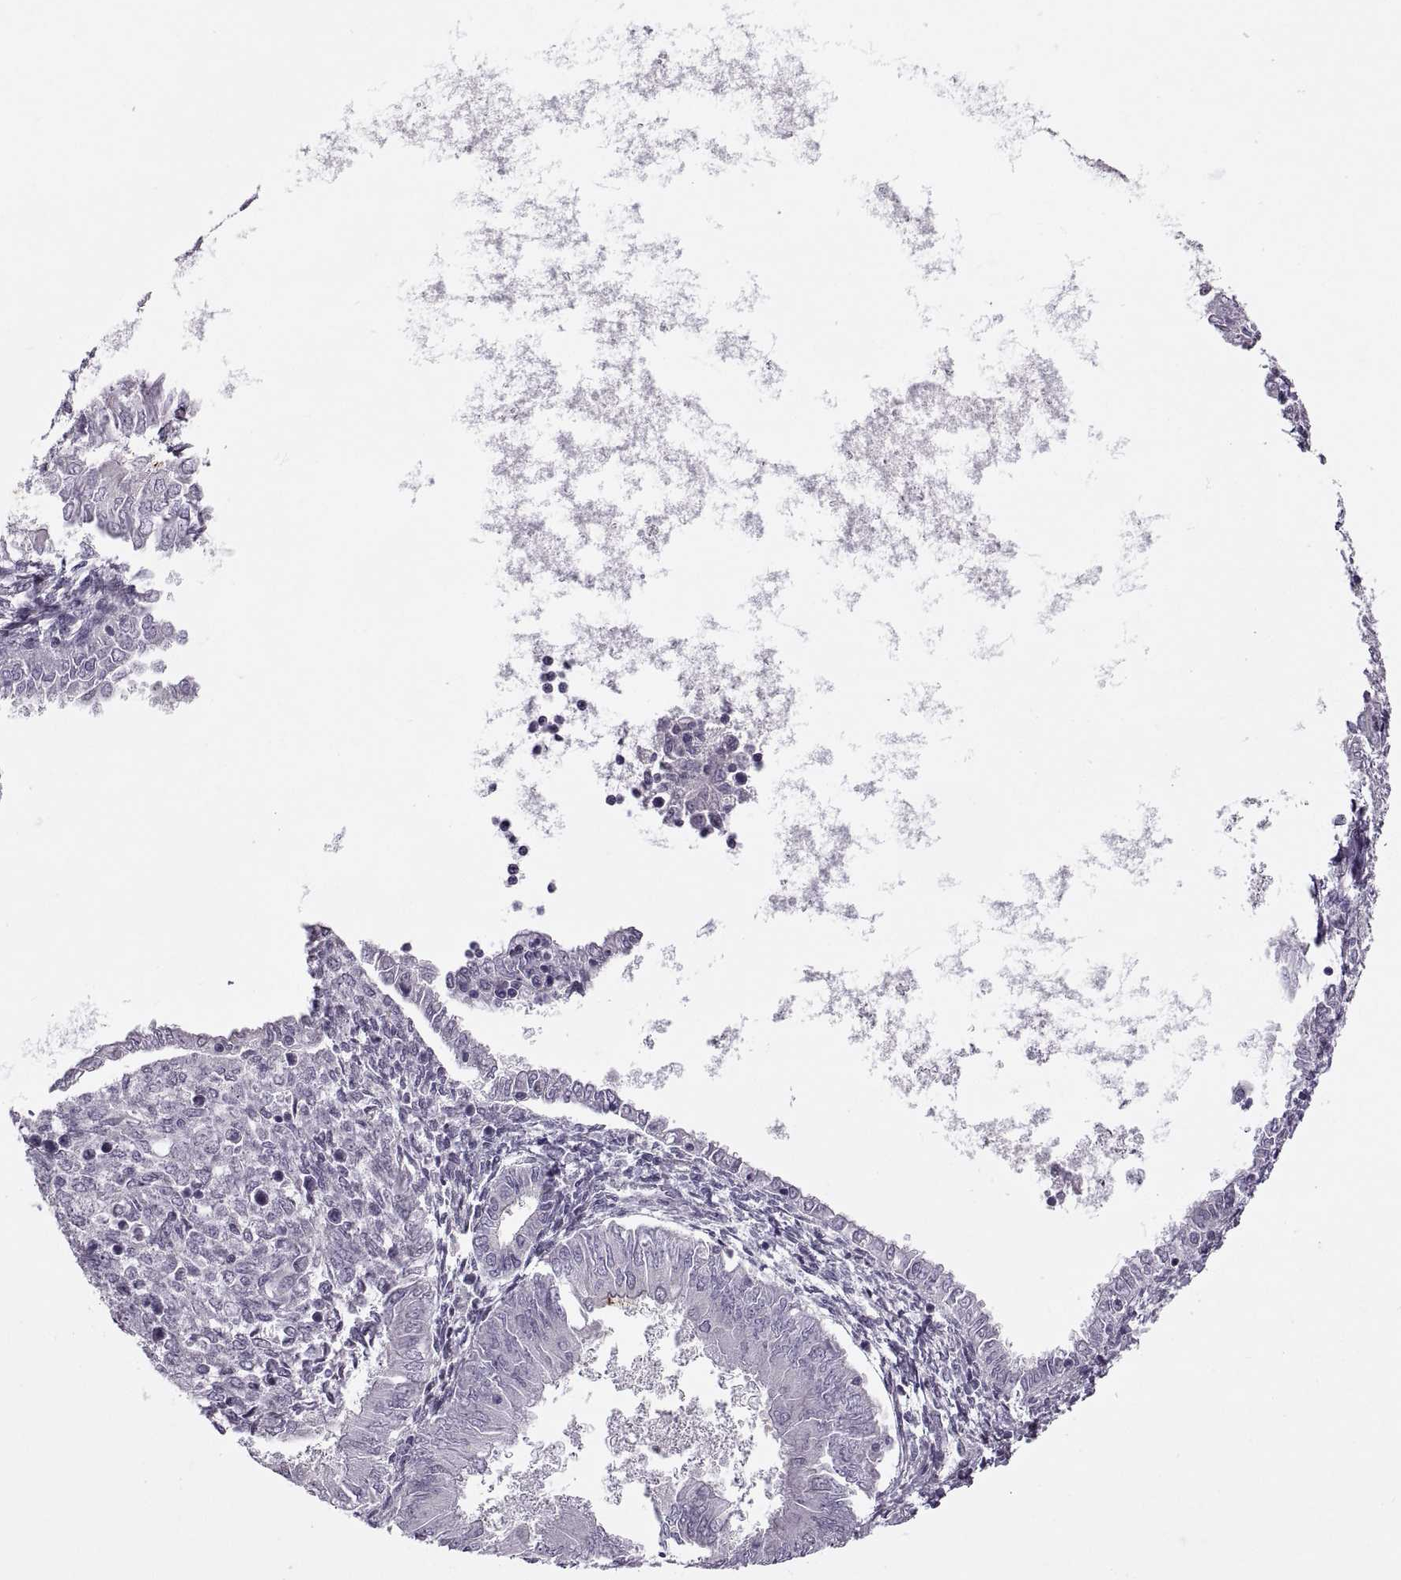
{"staining": {"intensity": "negative", "quantity": "none", "location": "none"}, "tissue": "endometrial cancer", "cell_type": "Tumor cells", "image_type": "cancer", "snomed": [{"axis": "morphology", "description": "Adenocarcinoma, NOS"}, {"axis": "topography", "description": "Endometrium"}], "caption": "A high-resolution micrograph shows IHC staining of endometrial cancer (adenocarcinoma), which shows no significant staining in tumor cells. (DAB immunohistochemistry (IHC) with hematoxylin counter stain).", "gene": "PRSS37", "patient": {"sex": "female", "age": 53}}